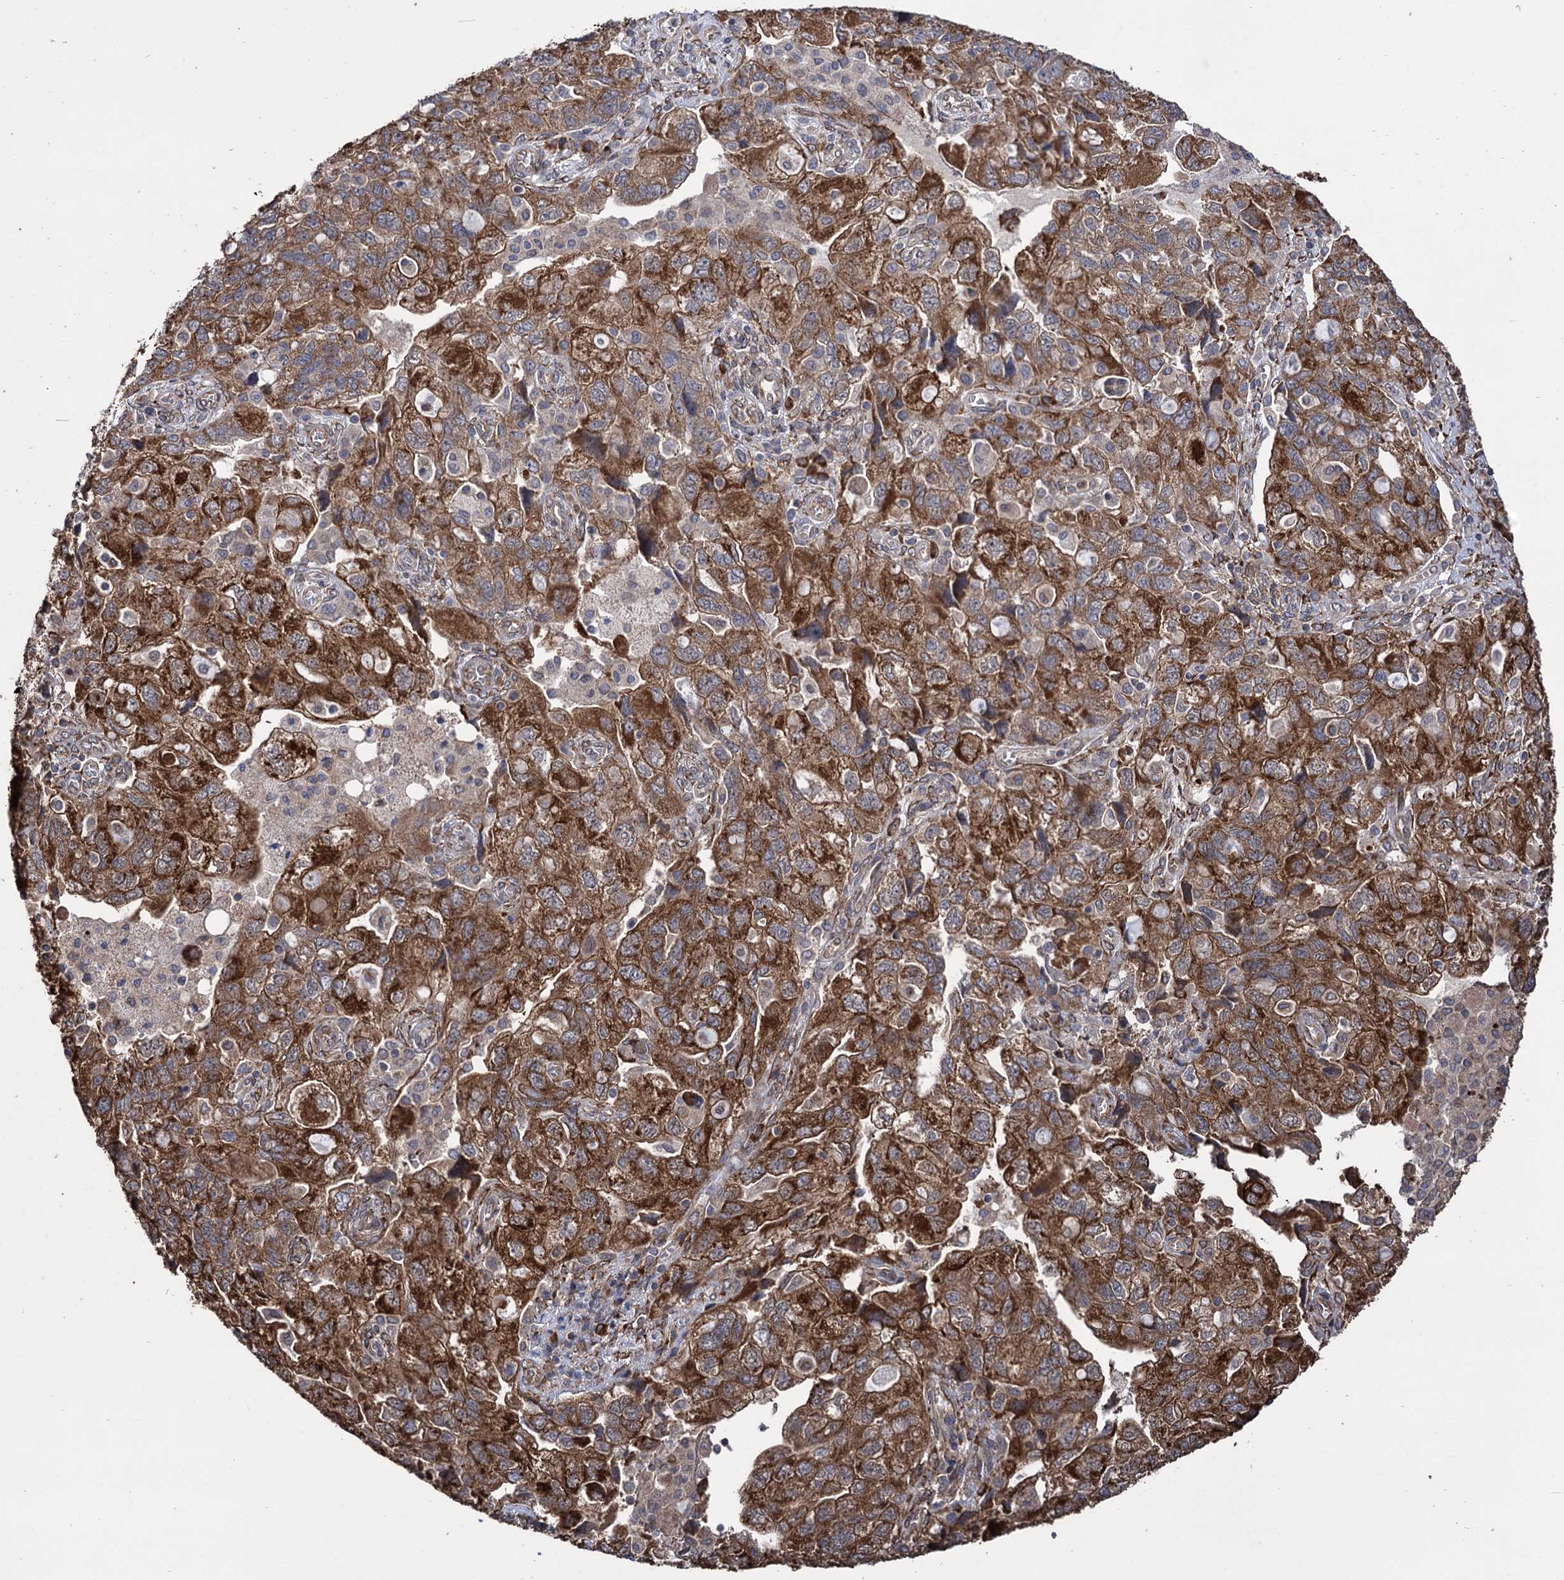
{"staining": {"intensity": "strong", "quantity": ">75%", "location": "cytoplasmic/membranous"}, "tissue": "ovarian cancer", "cell_type": "Tumor cells", "image_type": "cancer", "snomed": [{"axis": "morphology", "description": "Carcinoma, NOS"}, {"axis": "morphology", "description": "Cystadenocarcinoma, serous, NOS"}, {"axis": "topography", "description": "Ovary"}], "caption": "Immunohistochemical staining of ovarian cancer displays high levels of strong cytoplasmic/membranous expression in approximately >75% of tumor cells.", "gene": "CDAN1", "patient": {"sex": "female", "age": 69}}